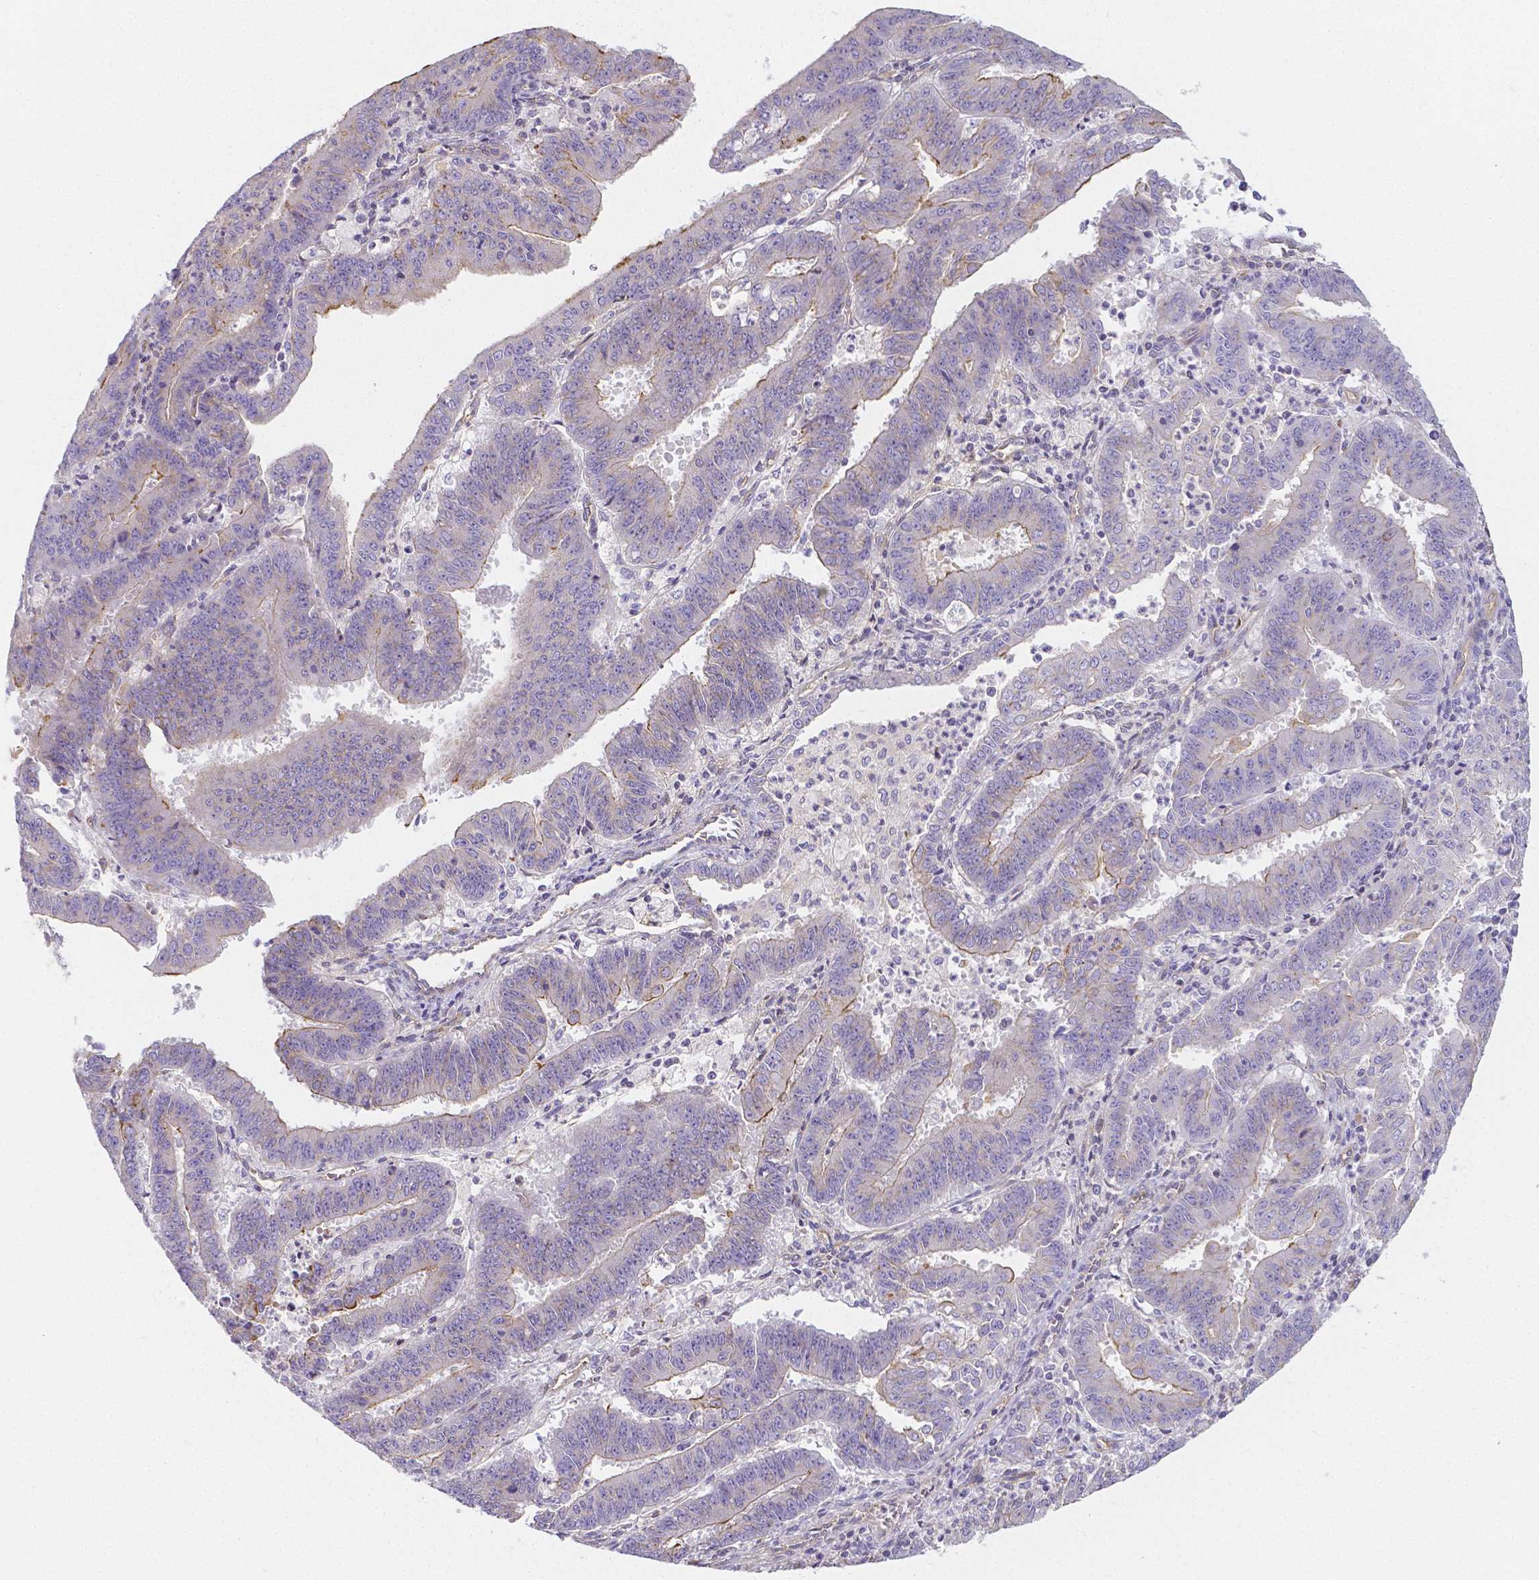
{"staining": {"intensity": "moderate", "quantity": "<25%", "location": "cytoplasmic/membranous"}, "tissue": "endometrial cancer", "cell_type": "Tumor cells", "image_type": "cancer", "snomed": [{"axis": "morphology", "description": "Adenocarcinoma, NOS"}, {"axis": "topography", "description": "Endometrium"}], "caption": "There is low levels of moderate cytoplasmic/membranous positivity in tumor cells of endometrial adenocarcinoma, as demonstrated by immunohistochemical staining (brown color).", "gene": "CRMP1", "patient": {"sex": "female", "age": 73}}